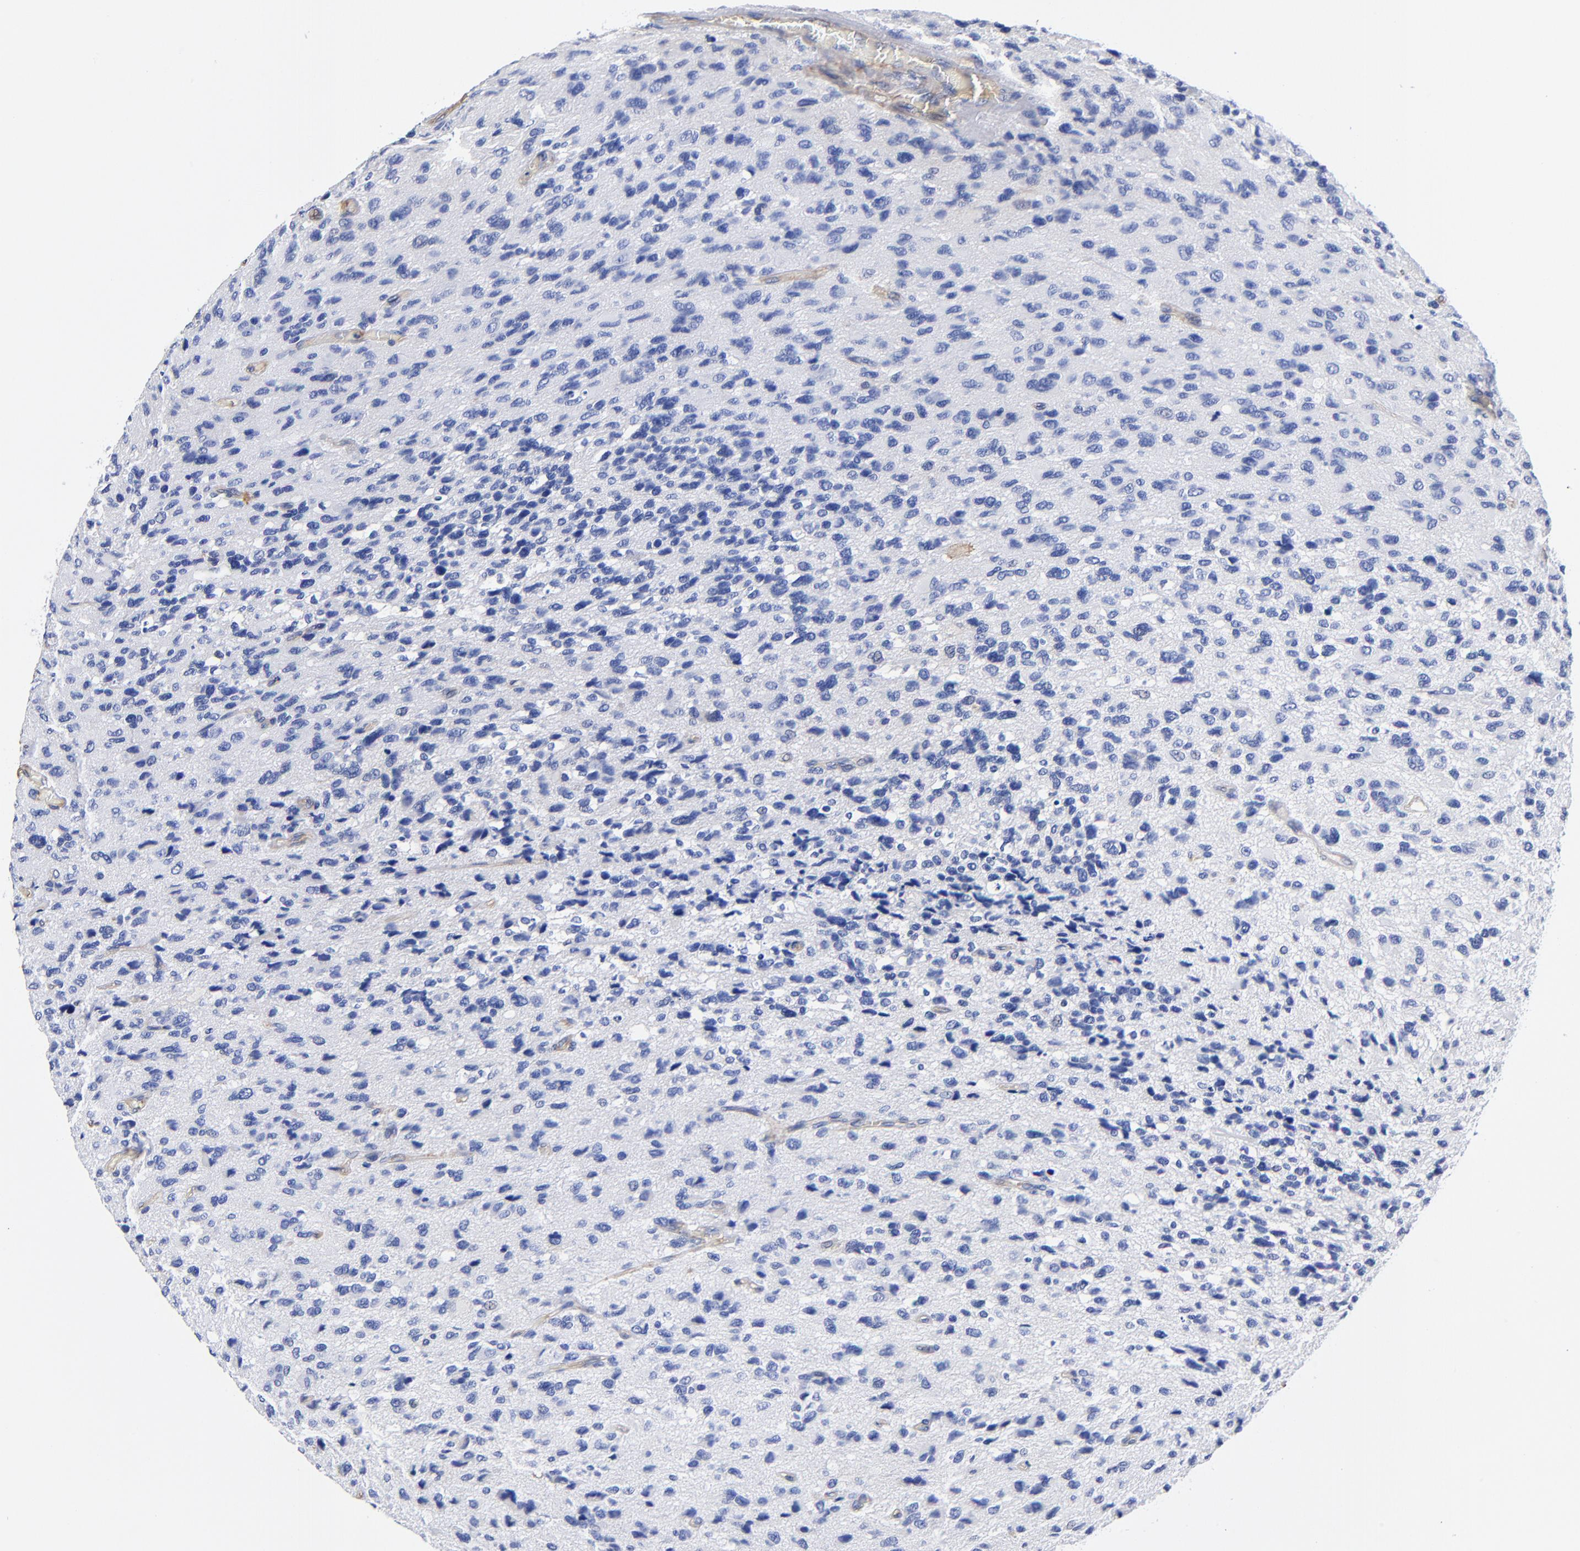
{"staining": {"intensity": "negative", "quantity": "none", "location": "none"}, "tissue": "glioma", "cell_type": "Tumor cells", "image_type": "cancer", "snomed": [{"axis": "morphology", "description": "Glioma, malignant, High grade"}, {"axis": "topography", "description": "Brain"}], "caption": "This is an immunohistochemistry micrograph of glioma. There is no staining in tumor cells.", "gene": "TAGLN2", "patient": {"sex": "male", "age": 69}}